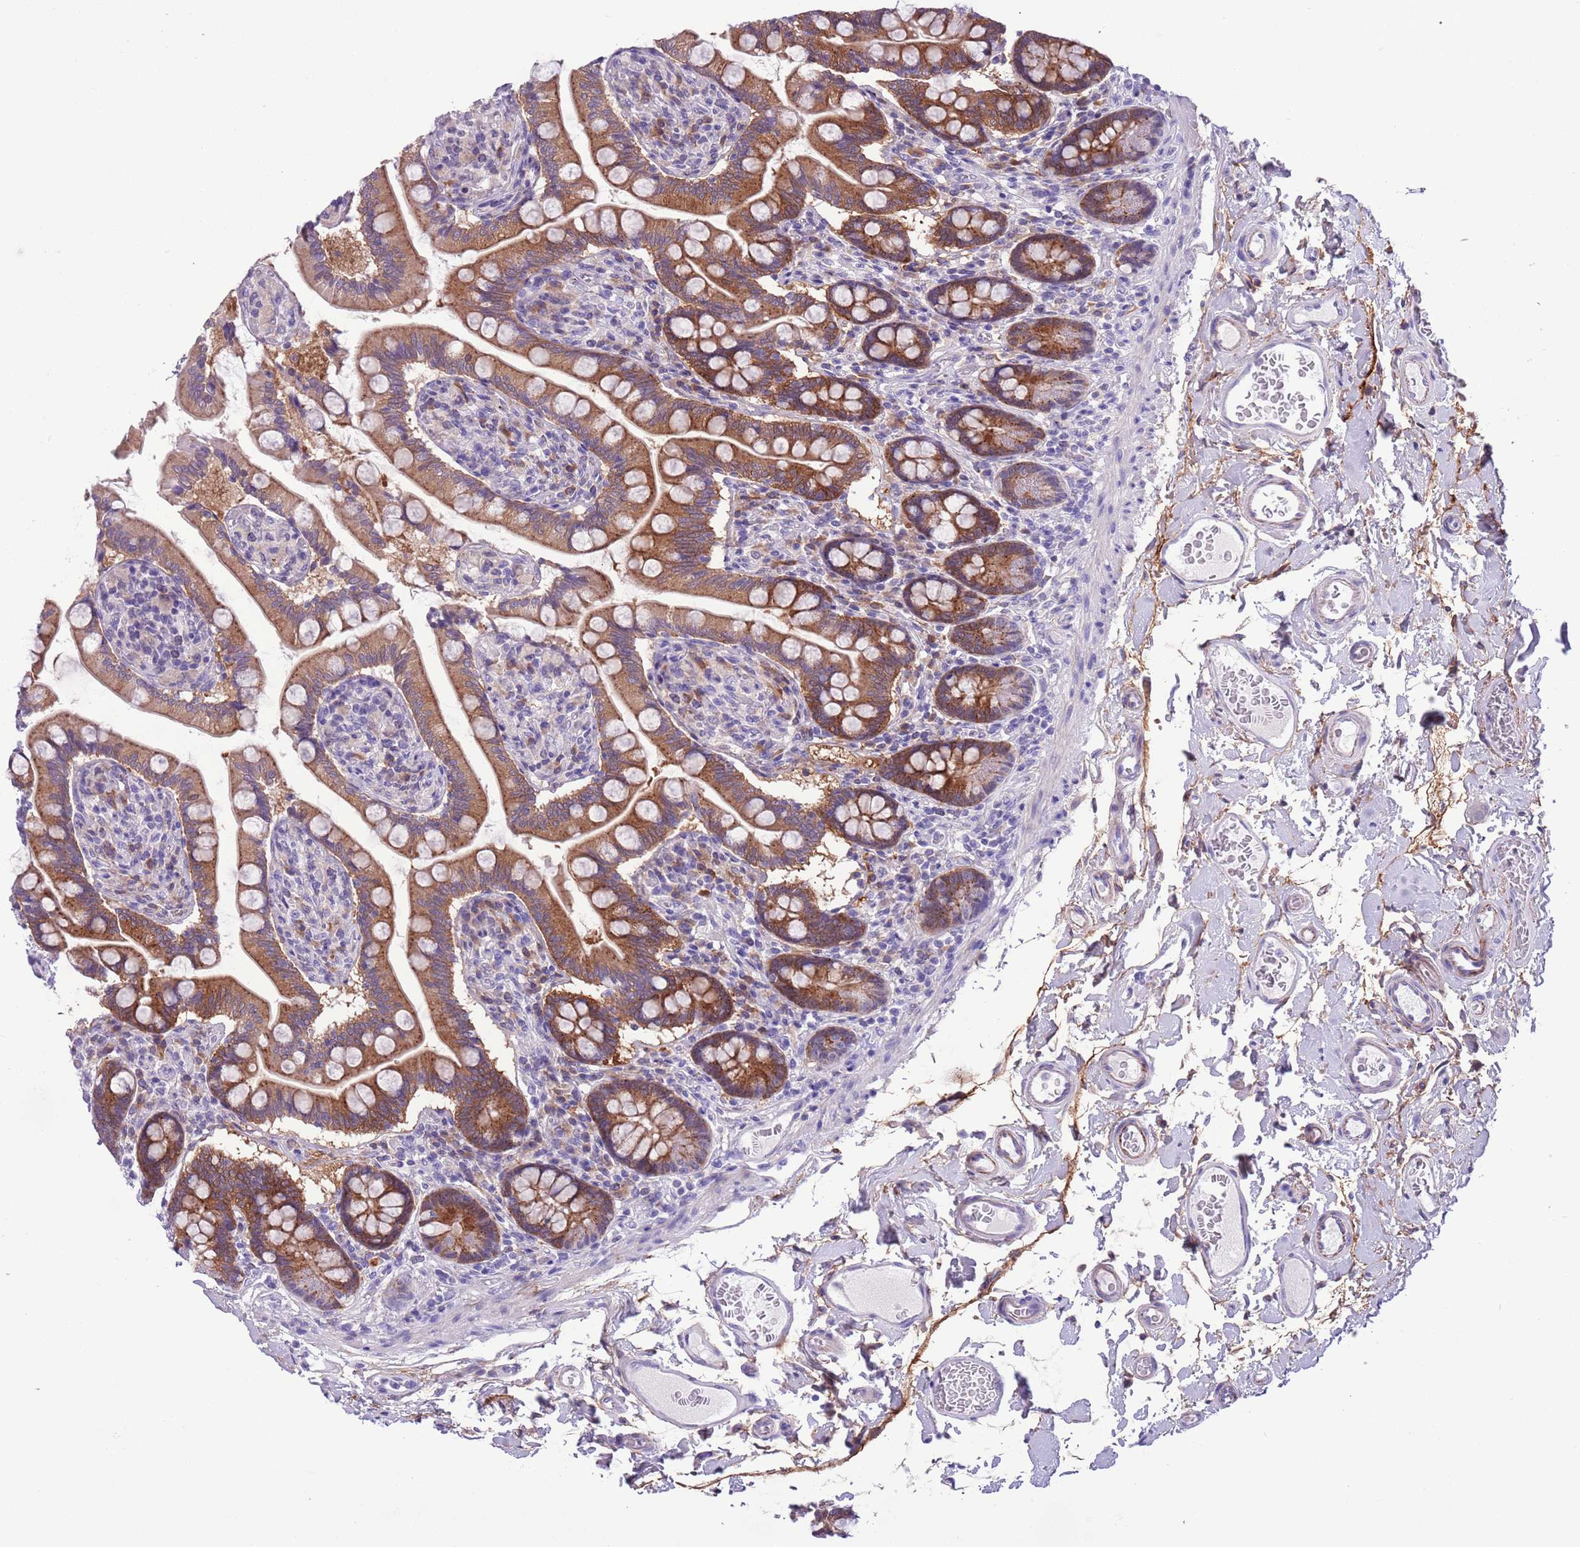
{"staining": {"intensity": "strong", "quantity": ">75%", "location": "cytoplasmic/membranous"}, "tissue": "small intestine", "cell_type": "Glandular cells", "image_type": "normal", "snomed": [{"axis": "morphology", "description": "Normal tissue, NOS"}, {"axis": "topography", "description": "Small intestine"}], "caption": "The micrograph reveals immunohistochemical staining of benign small intestine. There is strong cytoplasmic/membranous positivity is seen in approximately >75% of glandular cells.", "gene": "PFKFB2", "patient": {"sex": "female", "age": 64}}